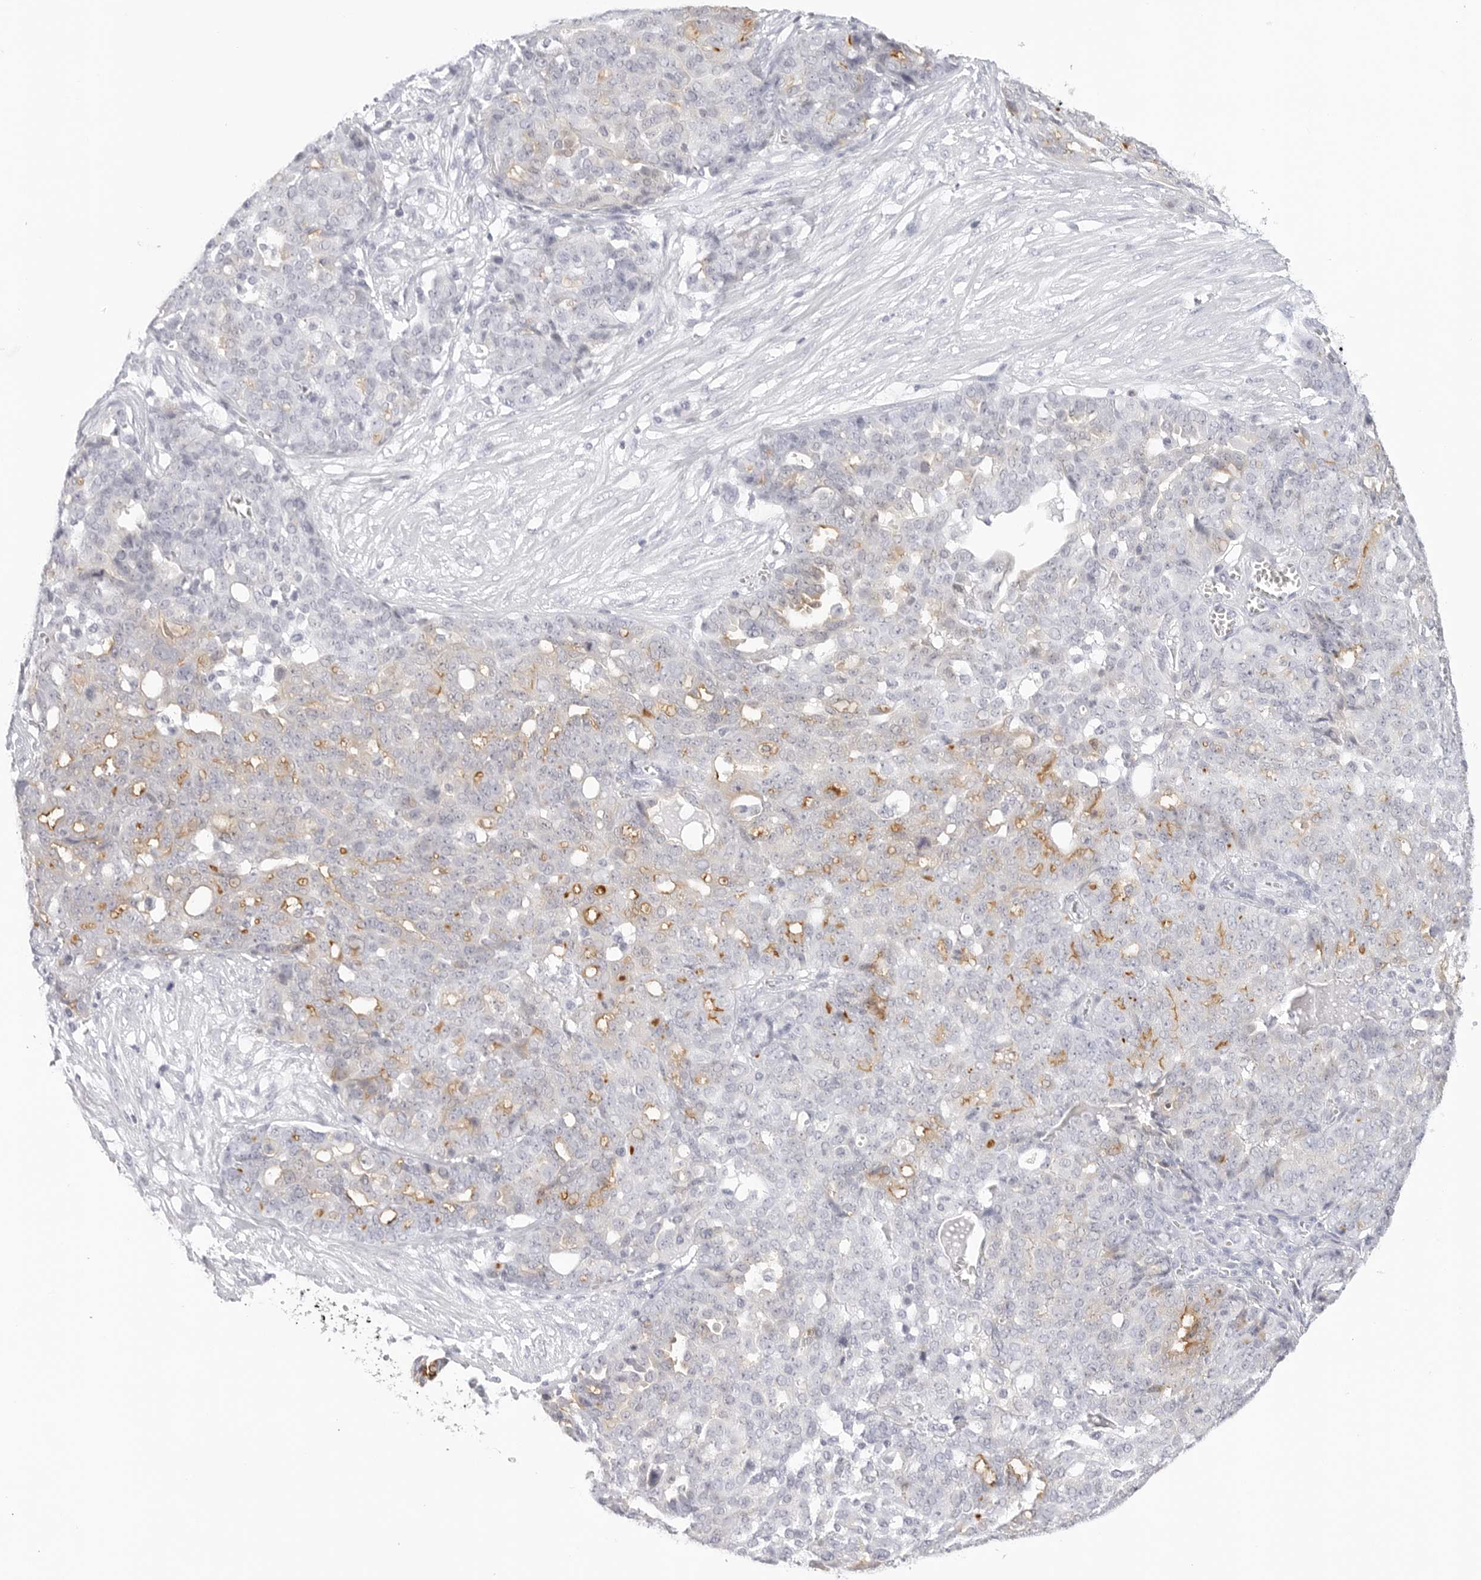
{"staining": {"intensity": "moderate", "quantity": "<25%", "location": "cytoplasmic/membranous"}, "tissue": "ovarian cancer", "cell_type": "Tumor cells", "image_type": "cancer", "snomed": [{"axis": "morphology", "description": "Cystadenocarcinoma, serous, NOS"}, {"axis": "topography", "description": "Soft tissue"}, {"axis": "topography", "description": "Ovary"}], "caption": "Immunohistochemistry (IHC) (DAB (3,3'-diaminobenzidine)) staining of human ovarian serous cystadenocarcinoma exhibits moderate cytoplasmic/membranous protein positivity in approximately <25% of tumor cells.", "gene": "SLC9A3R1", "patient": {"sex": "female", "age": 57}}